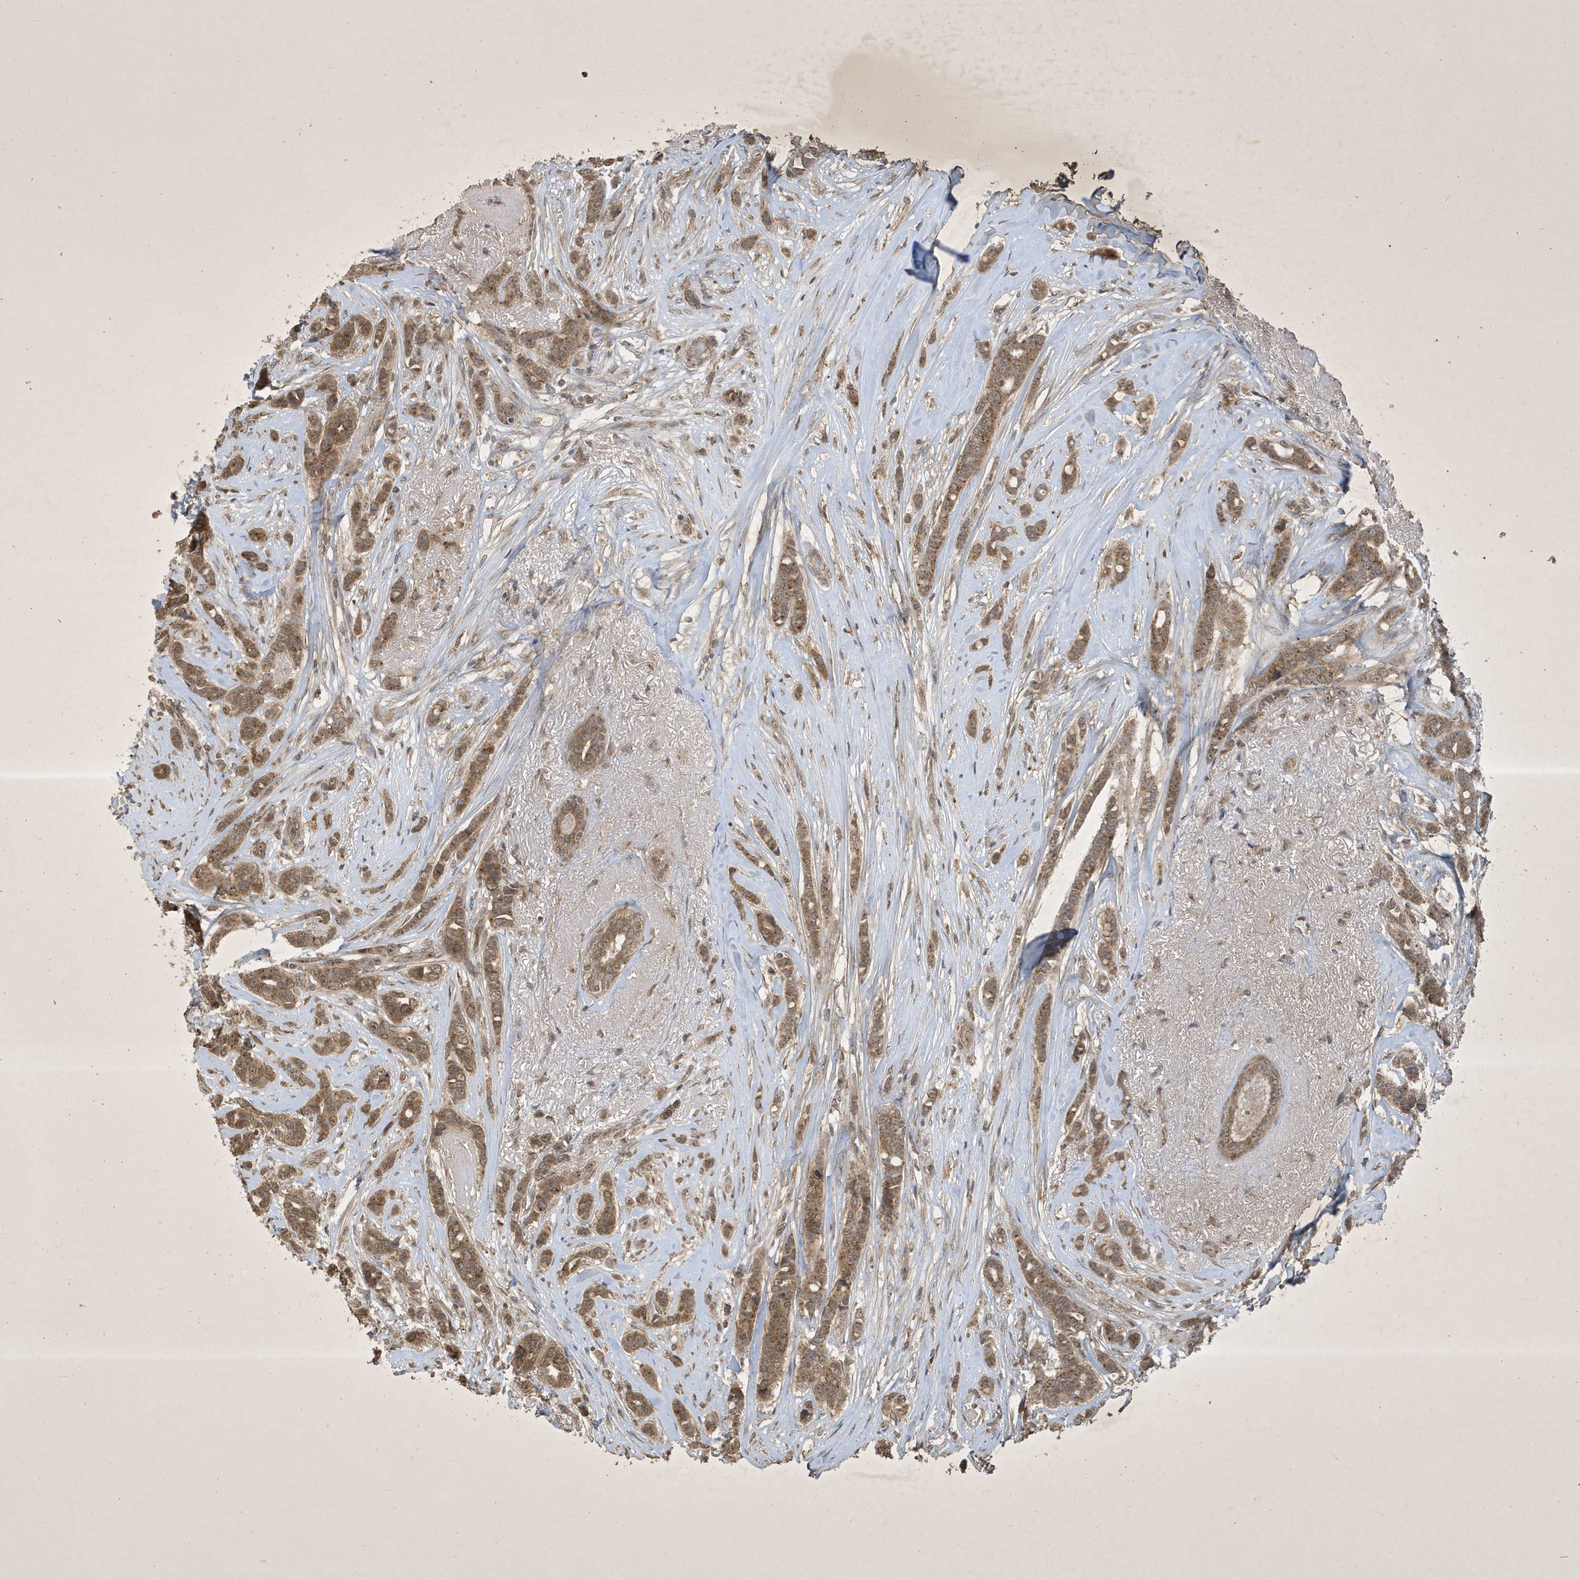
{"staining": {"intensity": "moderate", "quantity": ">75%", "location": "cytoplasmic/membranous"}, "tissue": "breast cancer", "cell_type": "Tumor cells", "image_type": "cancer", "snomed": [{"axis": "morphology", "description": "Lobular carcinoma"}, {"axis": "topography", "description": "Breast"}], "caption": "An immunohistochemistry photomicrograph of neoplastic tissue is shown. Protein staining in brown labels moderate cytoplasmic/membranous positivity in breast cancer within tumor cells.", "gene": "STX10", "patient": {"sex": "female", "age": 51}}